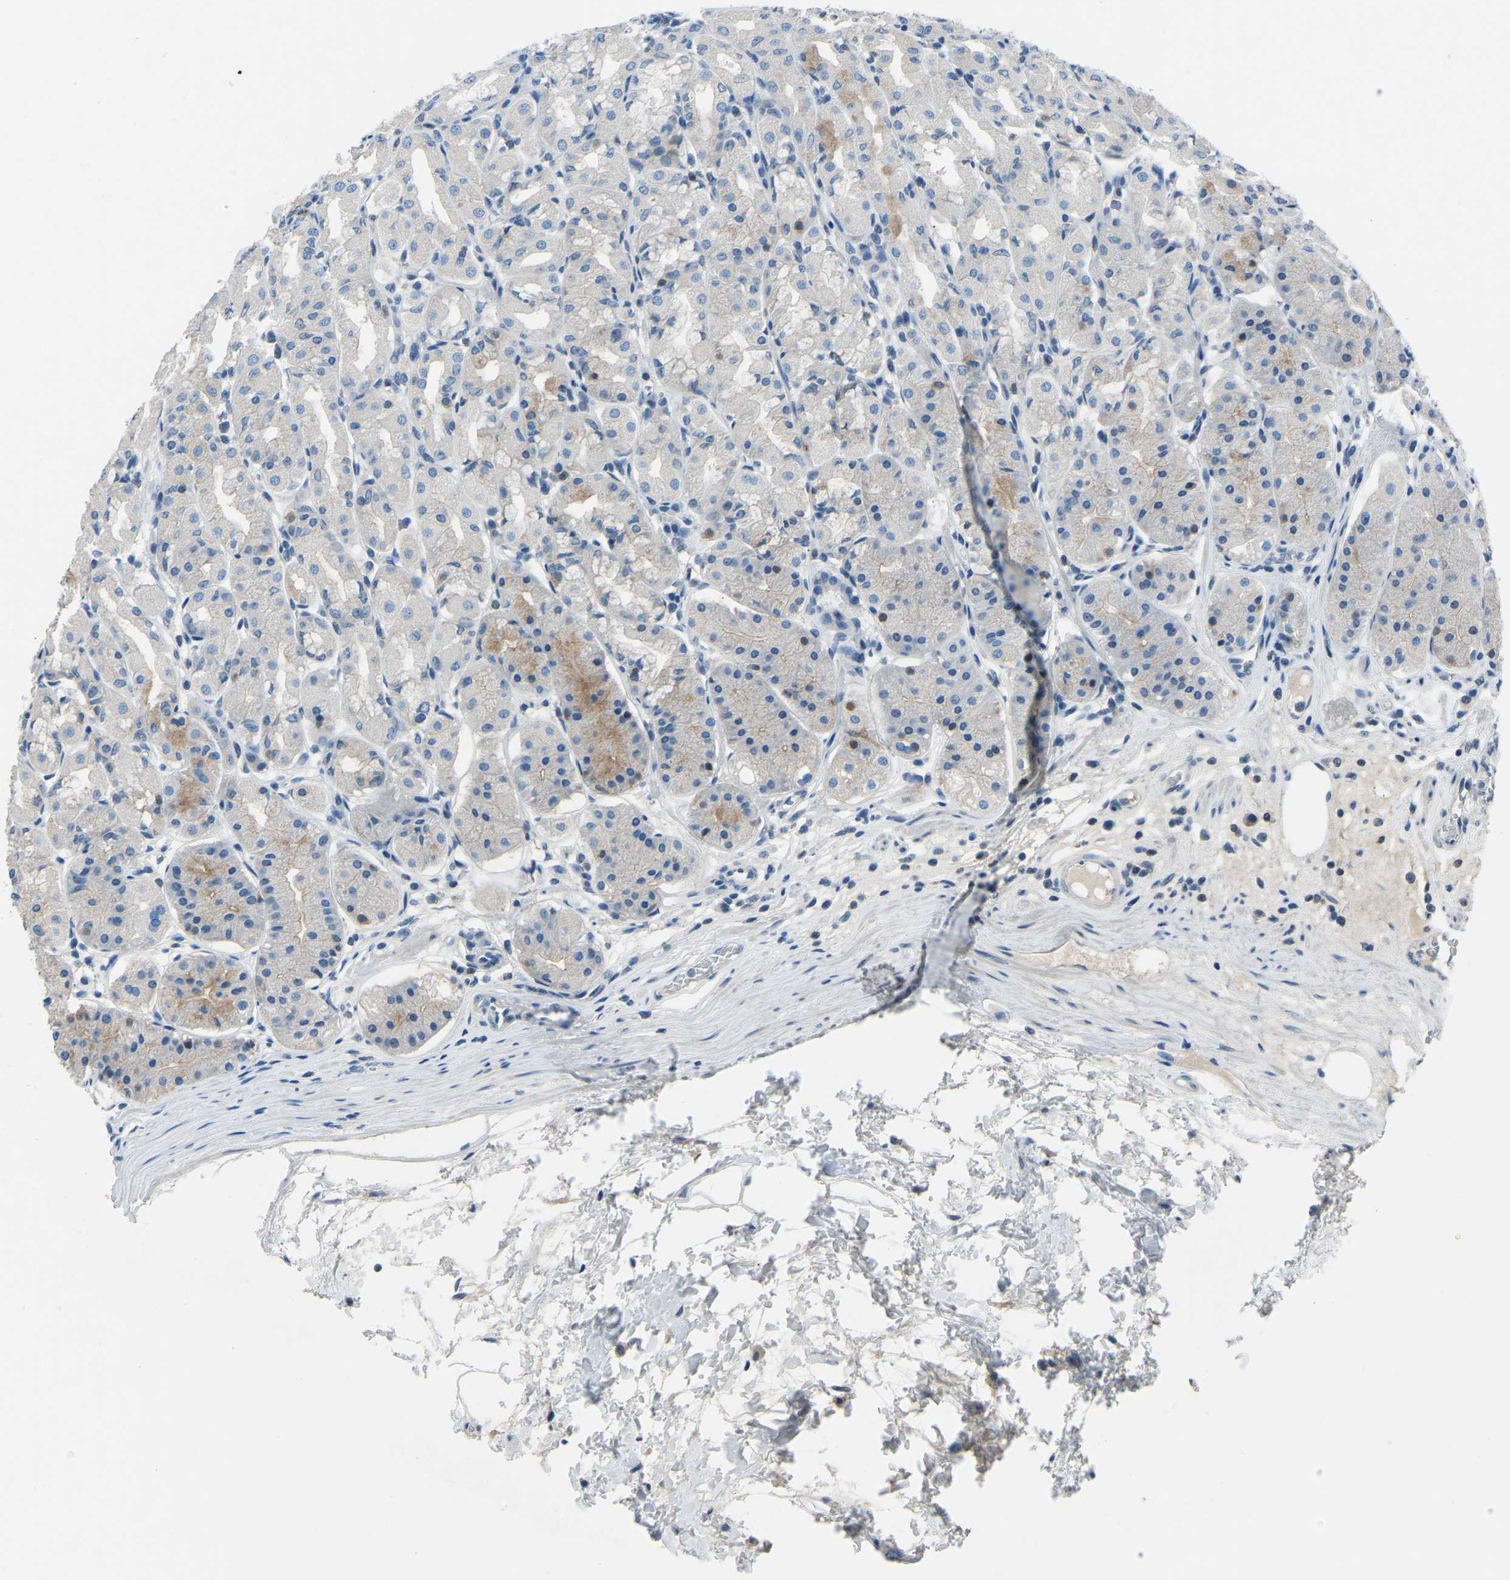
{"staining": {"intensity": "moderate", "quantity": "<25%", "location": "cytoplasmic/membranous"}, "tissue": "stomach", "cell_type": "Glandular cells", "image_type": "normal", "snomed": [{"axis": "morphology", "description": "Normal tissue, NOS"}, {"axis": "topography", "description": "Stomach"}, {"axis": "topography", "description": "Stomach, lower"}], "caption": "Moderate cytoplasmic/membranous protein staining is seen in about <25% of glandular cells in stomach. The protein of interest is stained brown, and the nuclei are stained in blue (DAB IHC with brightfield microscopy, high magnification).", "gene": "XIRP1", "patient": {"sex": "female", "age": 56}}